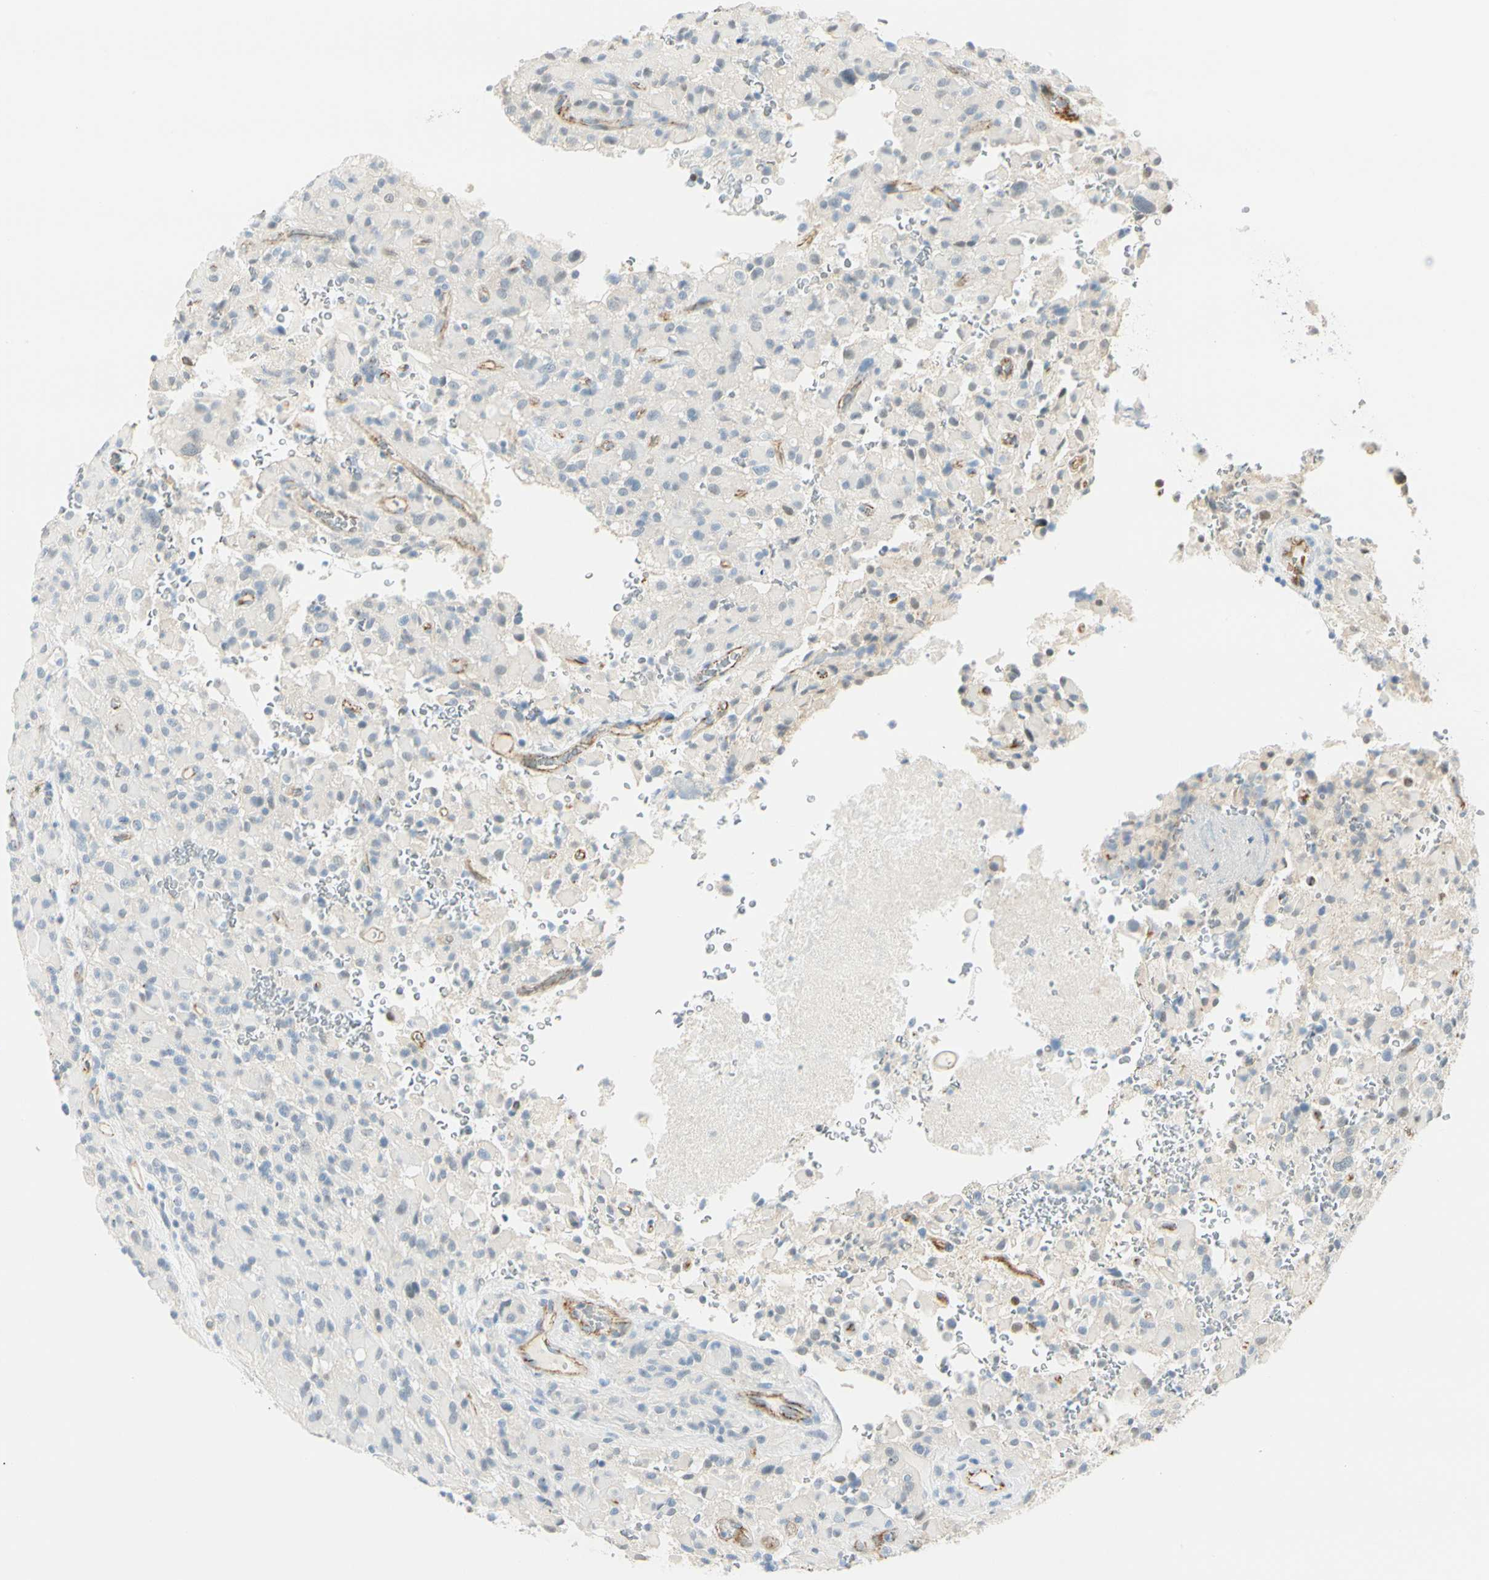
{"staining": {"intensity": "weak", "quantity": "<25%", "location": "cytoplasmic/membranous"}, "tissue": "glioma", "cell_type": "Tumor cells", "image_type": "cancer", "snomed": [{"axis": "morphology", "description": "Glioma, malignant, High grade"}, {"axis": "topography", "description": "Brain"}], "caption": "Malignant high-grade glioma stained for a protein using immunohistochemistry reveals no staining tumor cells.", "gene": "VPS9D1", "patient": {"sex": "male", "age": 71}}